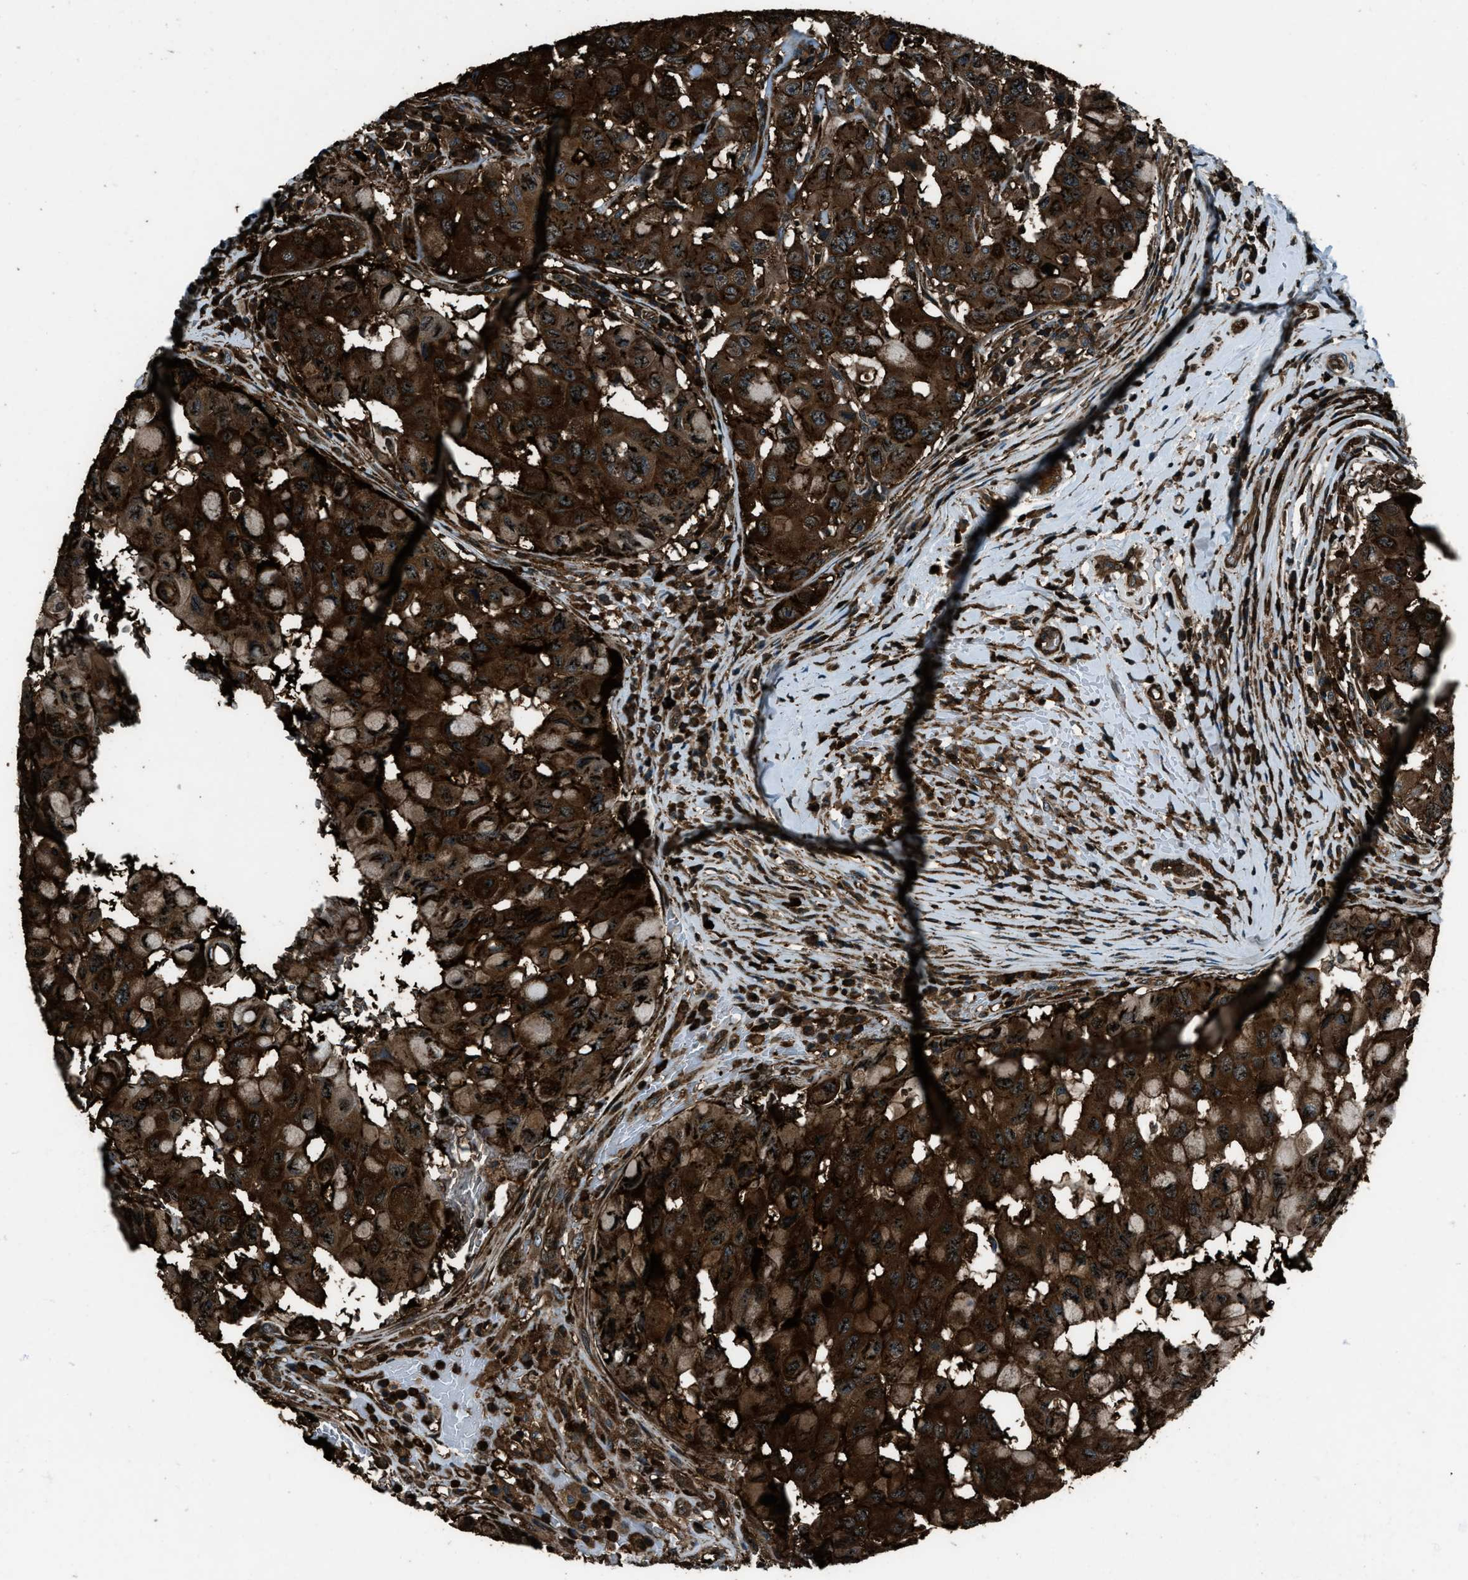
{"staining": {"intensity": "strong", "quantity": ">75%", "location": "cytoplasmic/membranous,nuclear"}, "tissue": "breast cancer", "cell_type": "Tumor cells", "image_type": "cancer", "snomed": [{"axis": "morphology", "description": "Duct carcinoma"}, {"axis": "topography", "description": "Breast"}], "caption": "The histopathology image reveals immunohistochemical staining of breast cancer. There is strong cytoplasmic/membranous and nuclear expression is seen in approximately >75% of tumor cells.", "gene": "SNX30", "patient": {"sex": "female", "age": 27}}